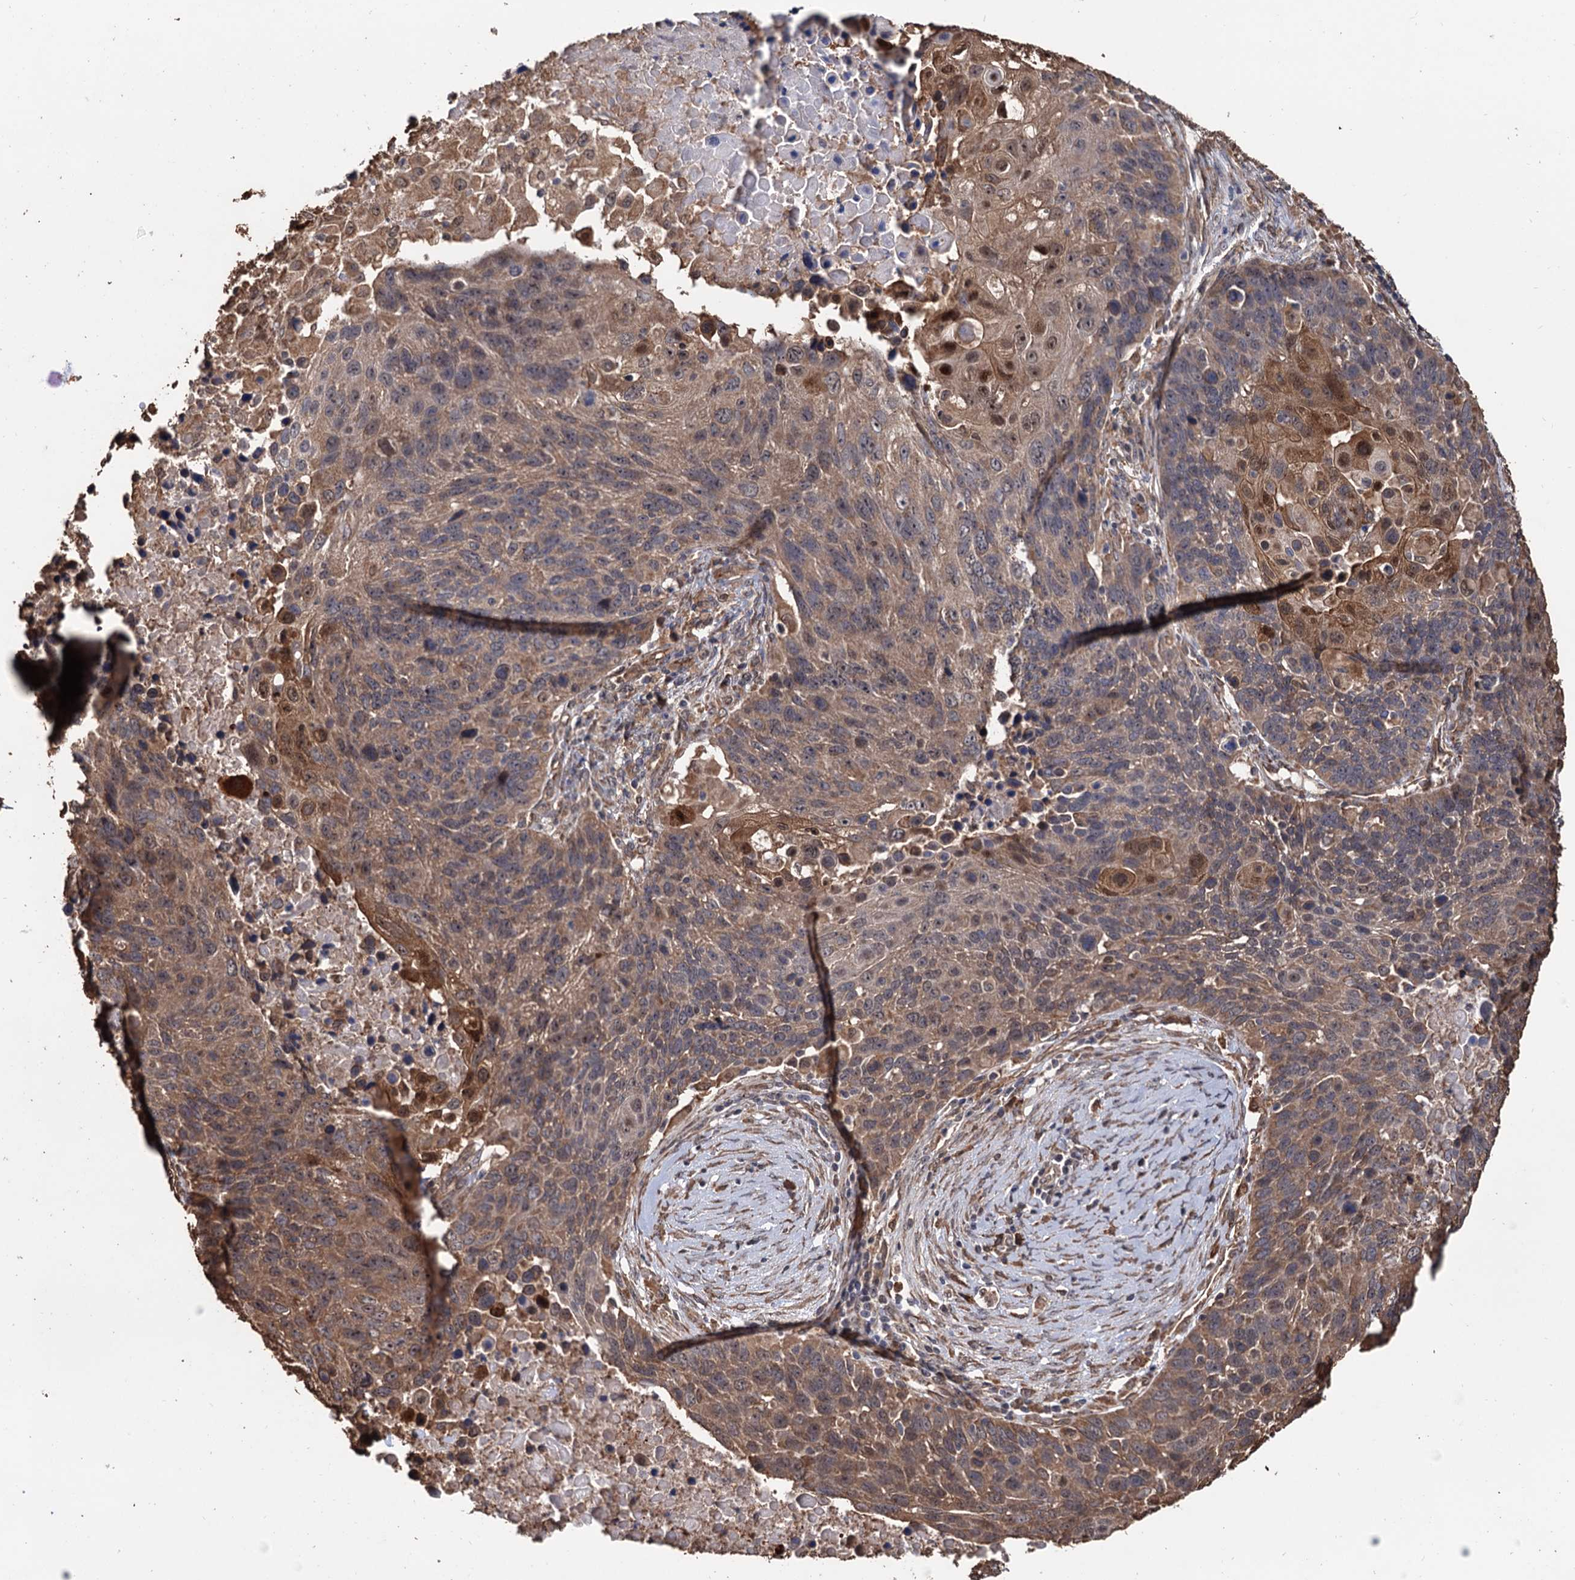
{"staining": {"intensity": "moderate", "quantity": ">75%", "location": "cytoplasmic/membranous"}, "tissue": "lung cancer", "cell_type": "Tumor cells", "image_type": "cancer", "snomed": [{"axis": "morphology", "description": "Normal tissue, NOS"}, {"axis": "morphology", "description": "Squamous cell carcinoma, NOS"}, {"axis": "topography", "description": "Lymph node"}, {"axis": "topography", "description": "Lung"}], "caption": "This is a histology image of IHC staining of lung cancer (squamous cell carcinoma), which shows moderate expression in the cytoplasmic/membranous of tumor cells.", "gene": "TBC1D12", "patient": {"sex": "male", "age": 66}}